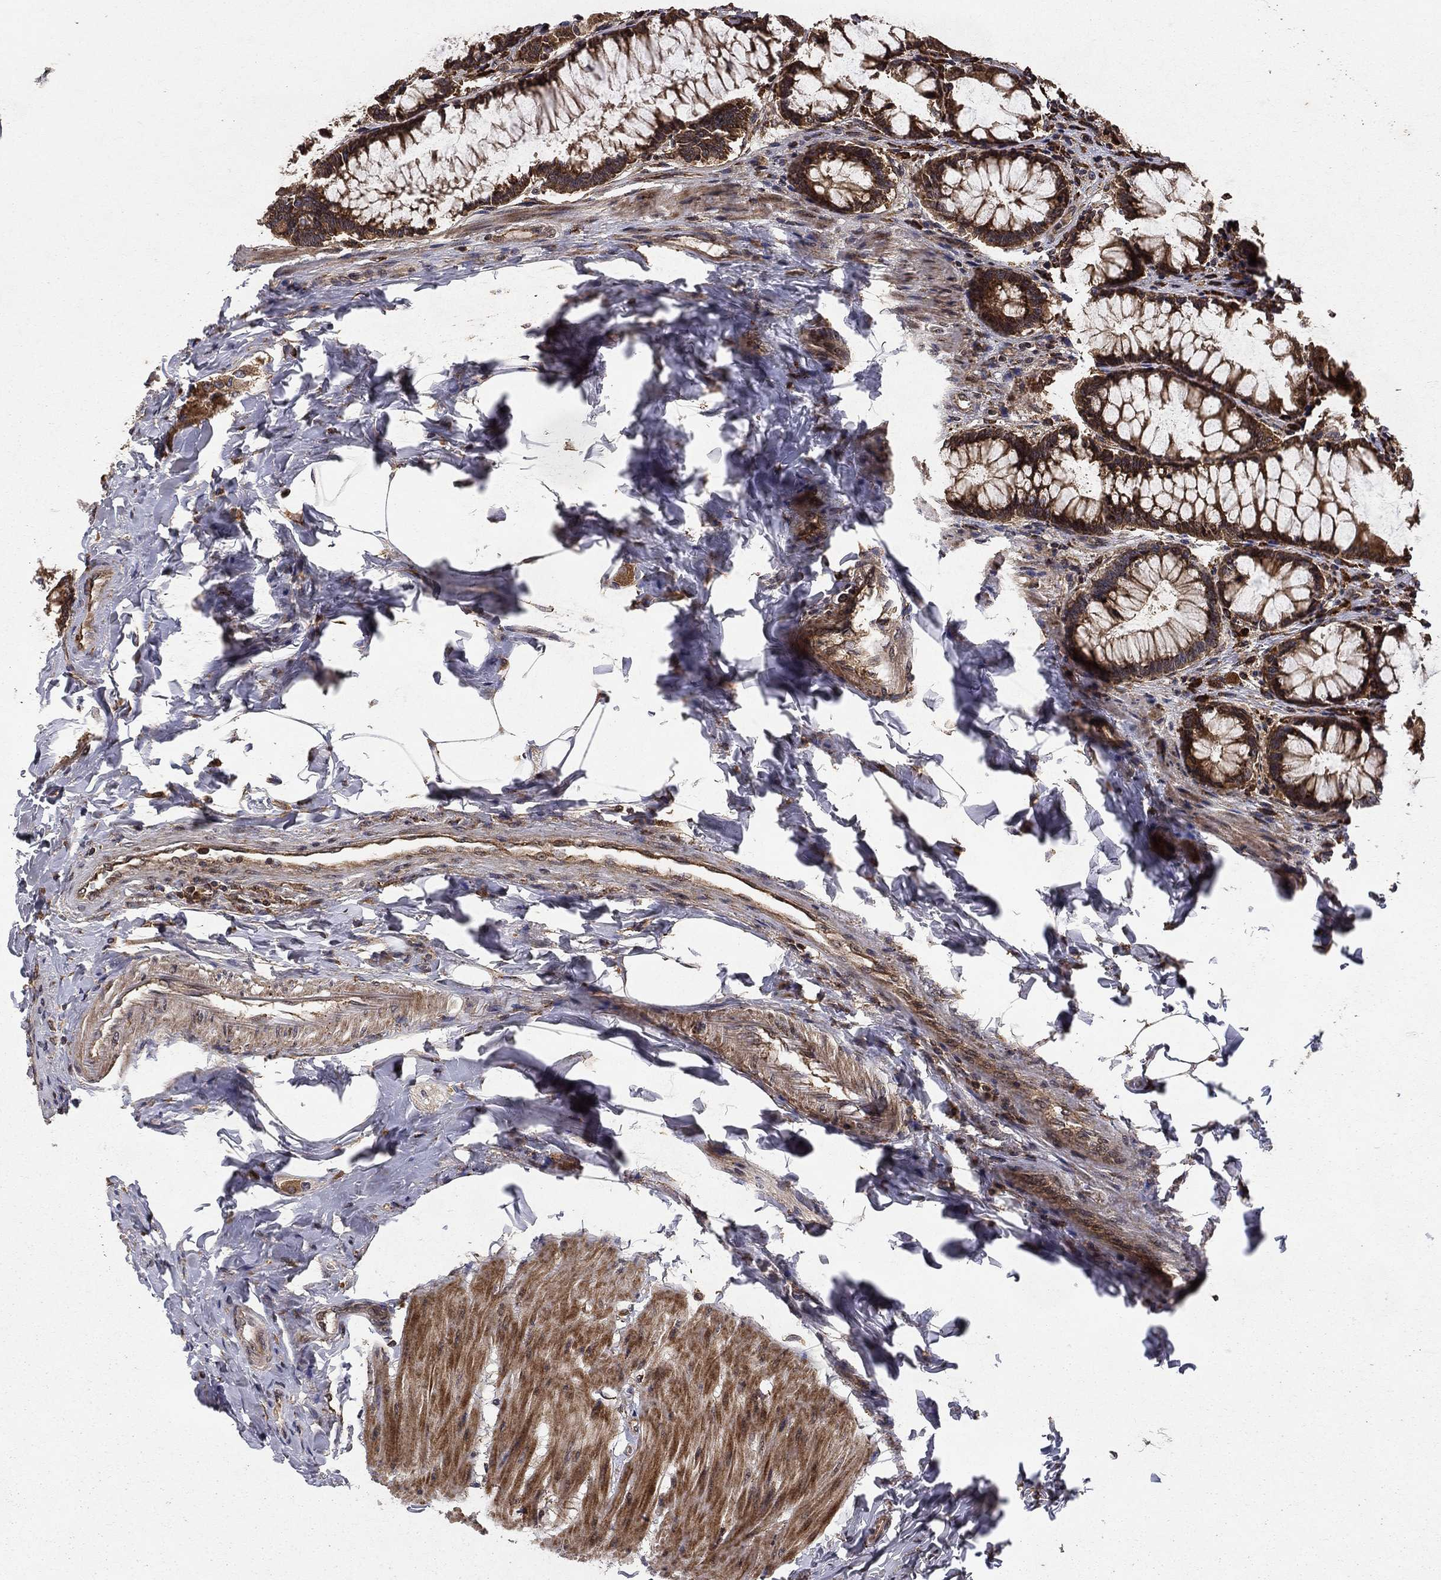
{"staining": {"intensity": "negative", "quantity": "none", "location": "none"}, "tissue": "colon", "cell_type": "Endothelial cells", "image_type": "normal", "snomed": [{"axis": "morphology", "description": "Normal tissue, NOS"}, {"axis": "topography", "description": "Colon"}], "caption": "There is no significant expression in endothelial cells of colon. (Brightfield microscopy of DAB (3,3'-diaminobenzidine) immunohistochemistry (IHC) at high magnification).", "gene": "BABAM2", "patient": {"sex": "female", "age": 65}}